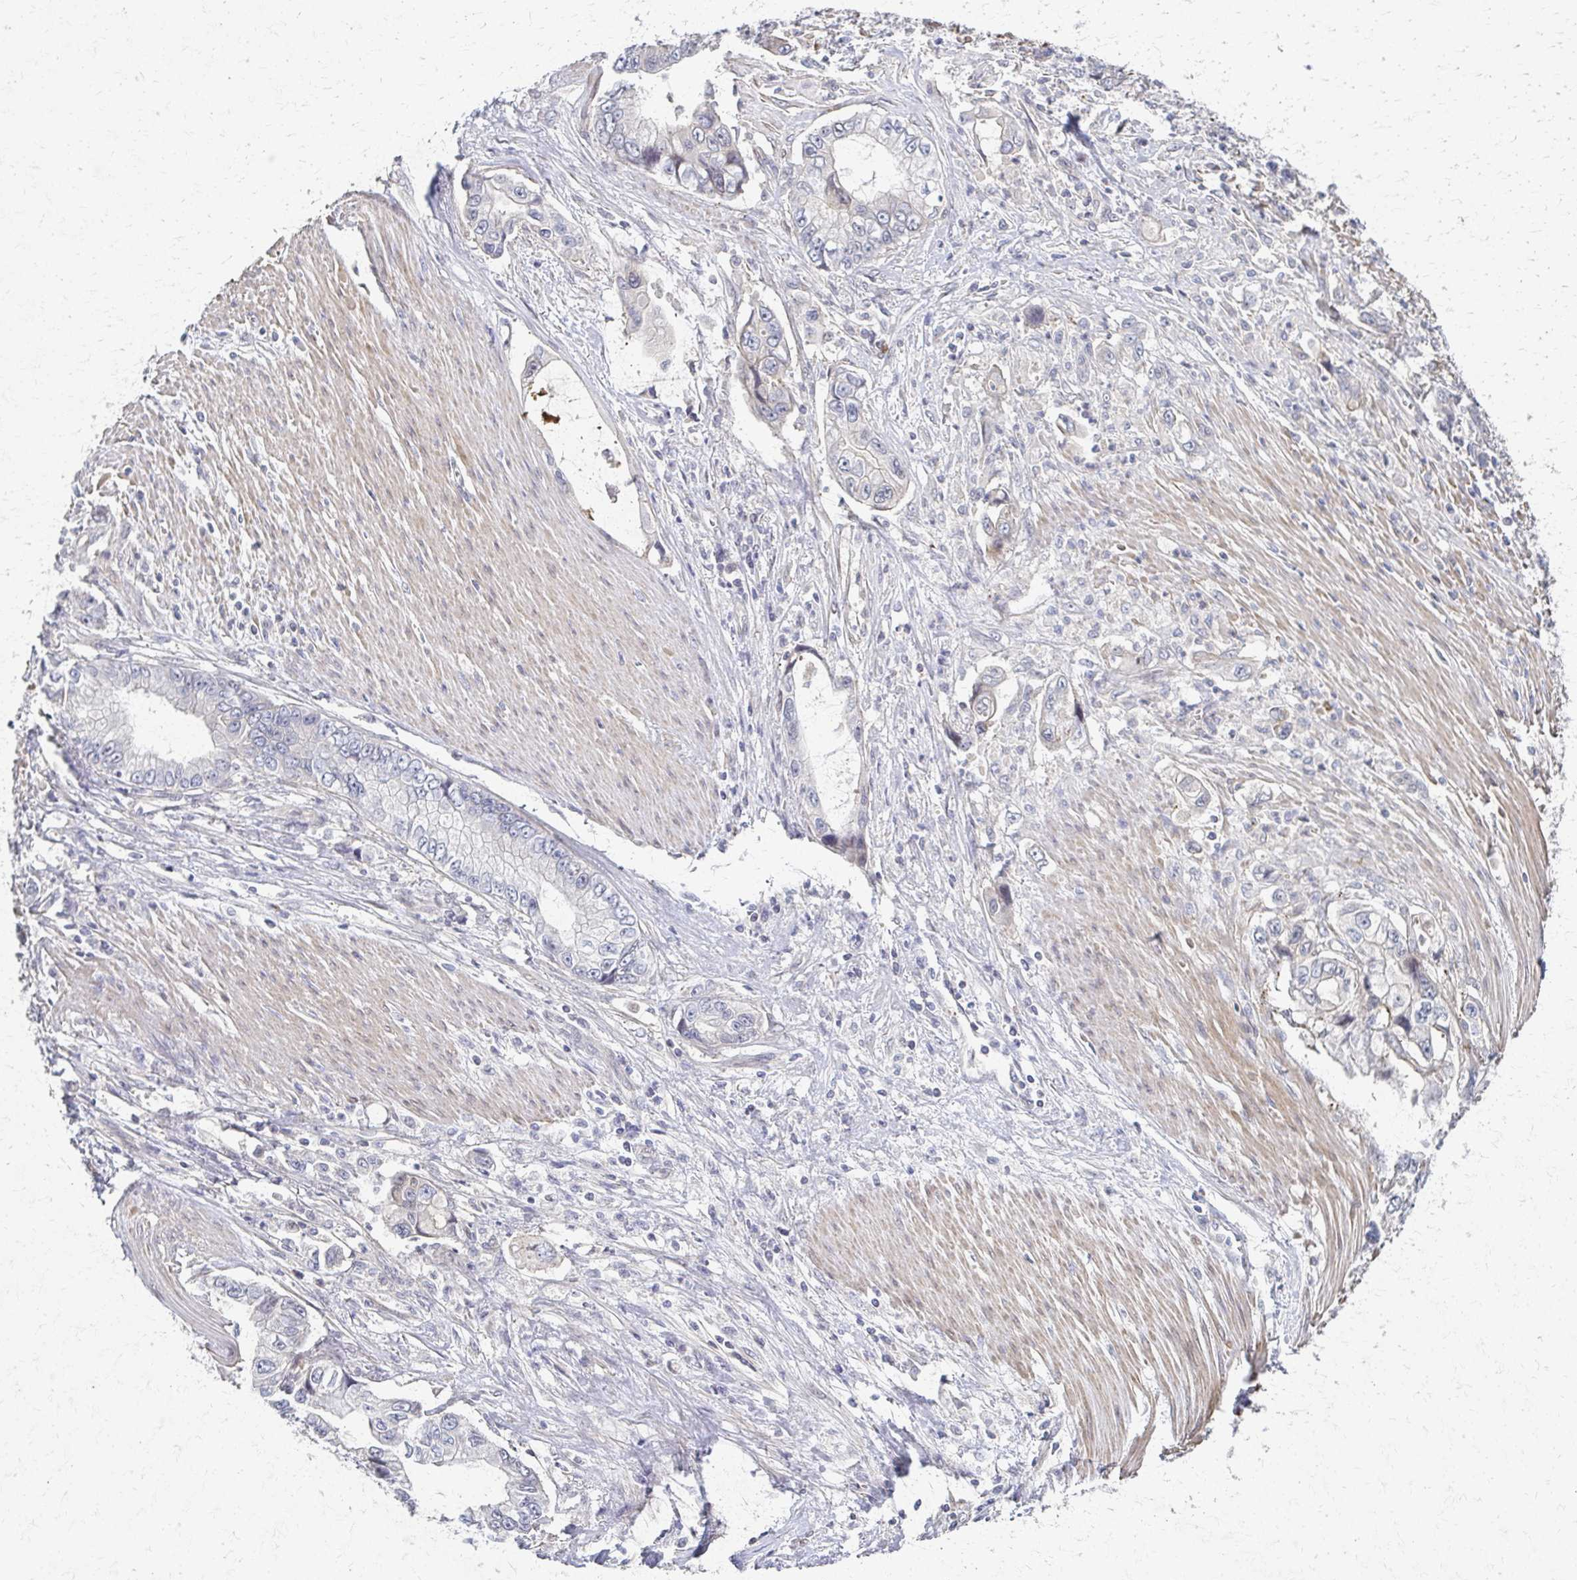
{"staining": {"intensity": "negative", "quantity": "none", "location": "none"}, "tissue": "stomach cancer", "cell_type": "Tumor cells", "image_type": "cancer", "snomed": [{"axis": "morphology", "description": "Adenocarcinoma, NOS"}, {"axis": "topography", "description": "Pancreas"}, {"axis": "topography", "description": "Stomach, upper"}], "caption": "This is an immunohistochemistry (IHC) photomicrograph of human stomach cancer. There is no expression in tumor cells.", "gene": "EOLA2", "patient": {"sex": "male", "age": 77}}